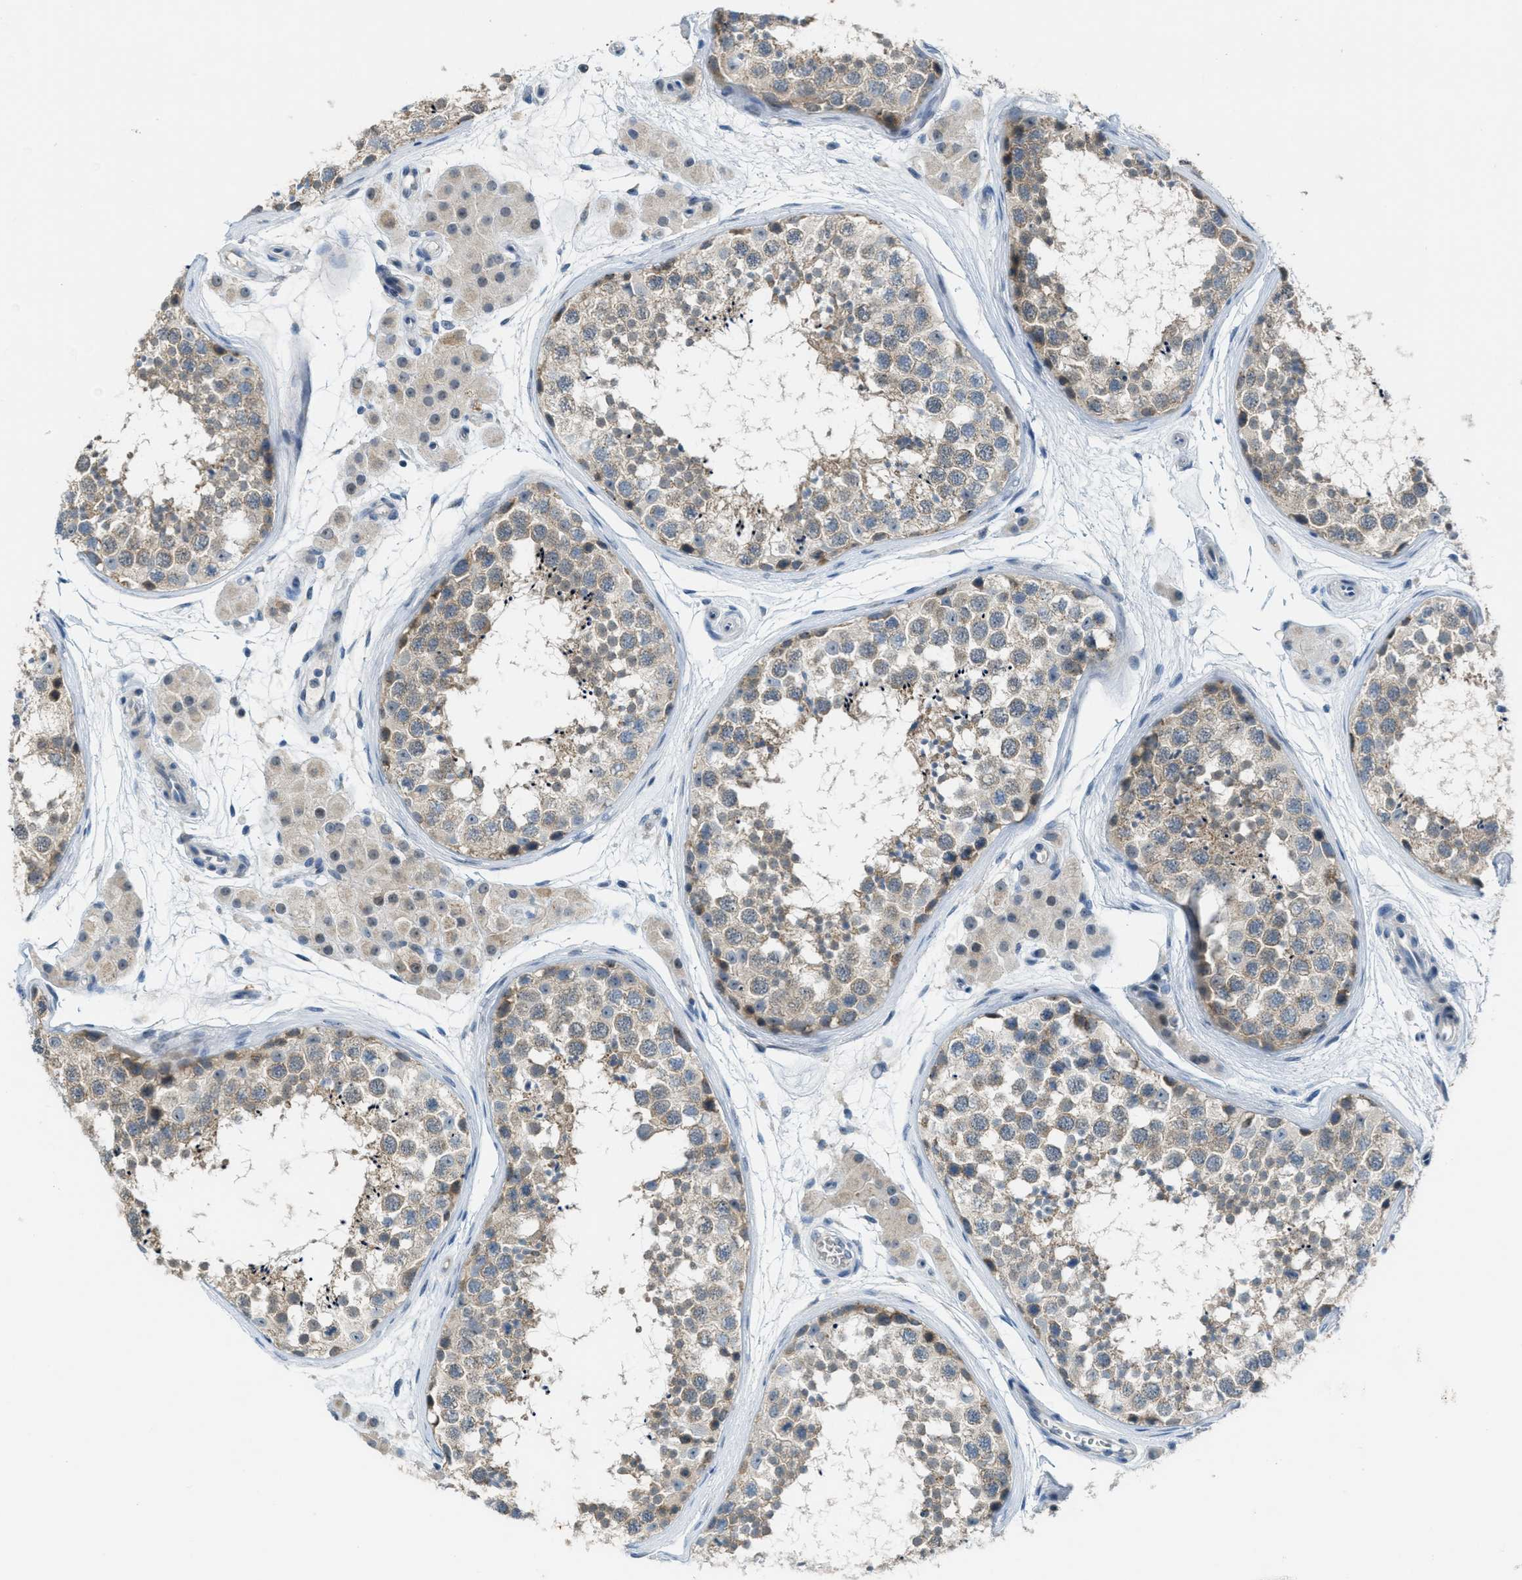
{"staining": {"intensity": "weak", "quantity": "<25%", "location": "cytoplasmic/membranous"}, "tissue": "testis", "cell_type": "Cells in seminiferous ducts", "image_type": "normal", "snomed": [{"axis": "morphology", "description": "Normal tissue, NOS"}, {"axis": "topography", "description": "Testis"}], "caption": "There is no significant expression in cells in seminiferous ducts of testis. (Stains: DAB (3,3'-diaminobenzidine) immunohistochemistry with hematoxylin counter stain, Microscopy: brightfield microscopy at high magnification).", "gene": "CDON", "patient": {"sex": "male", "age": 56}}